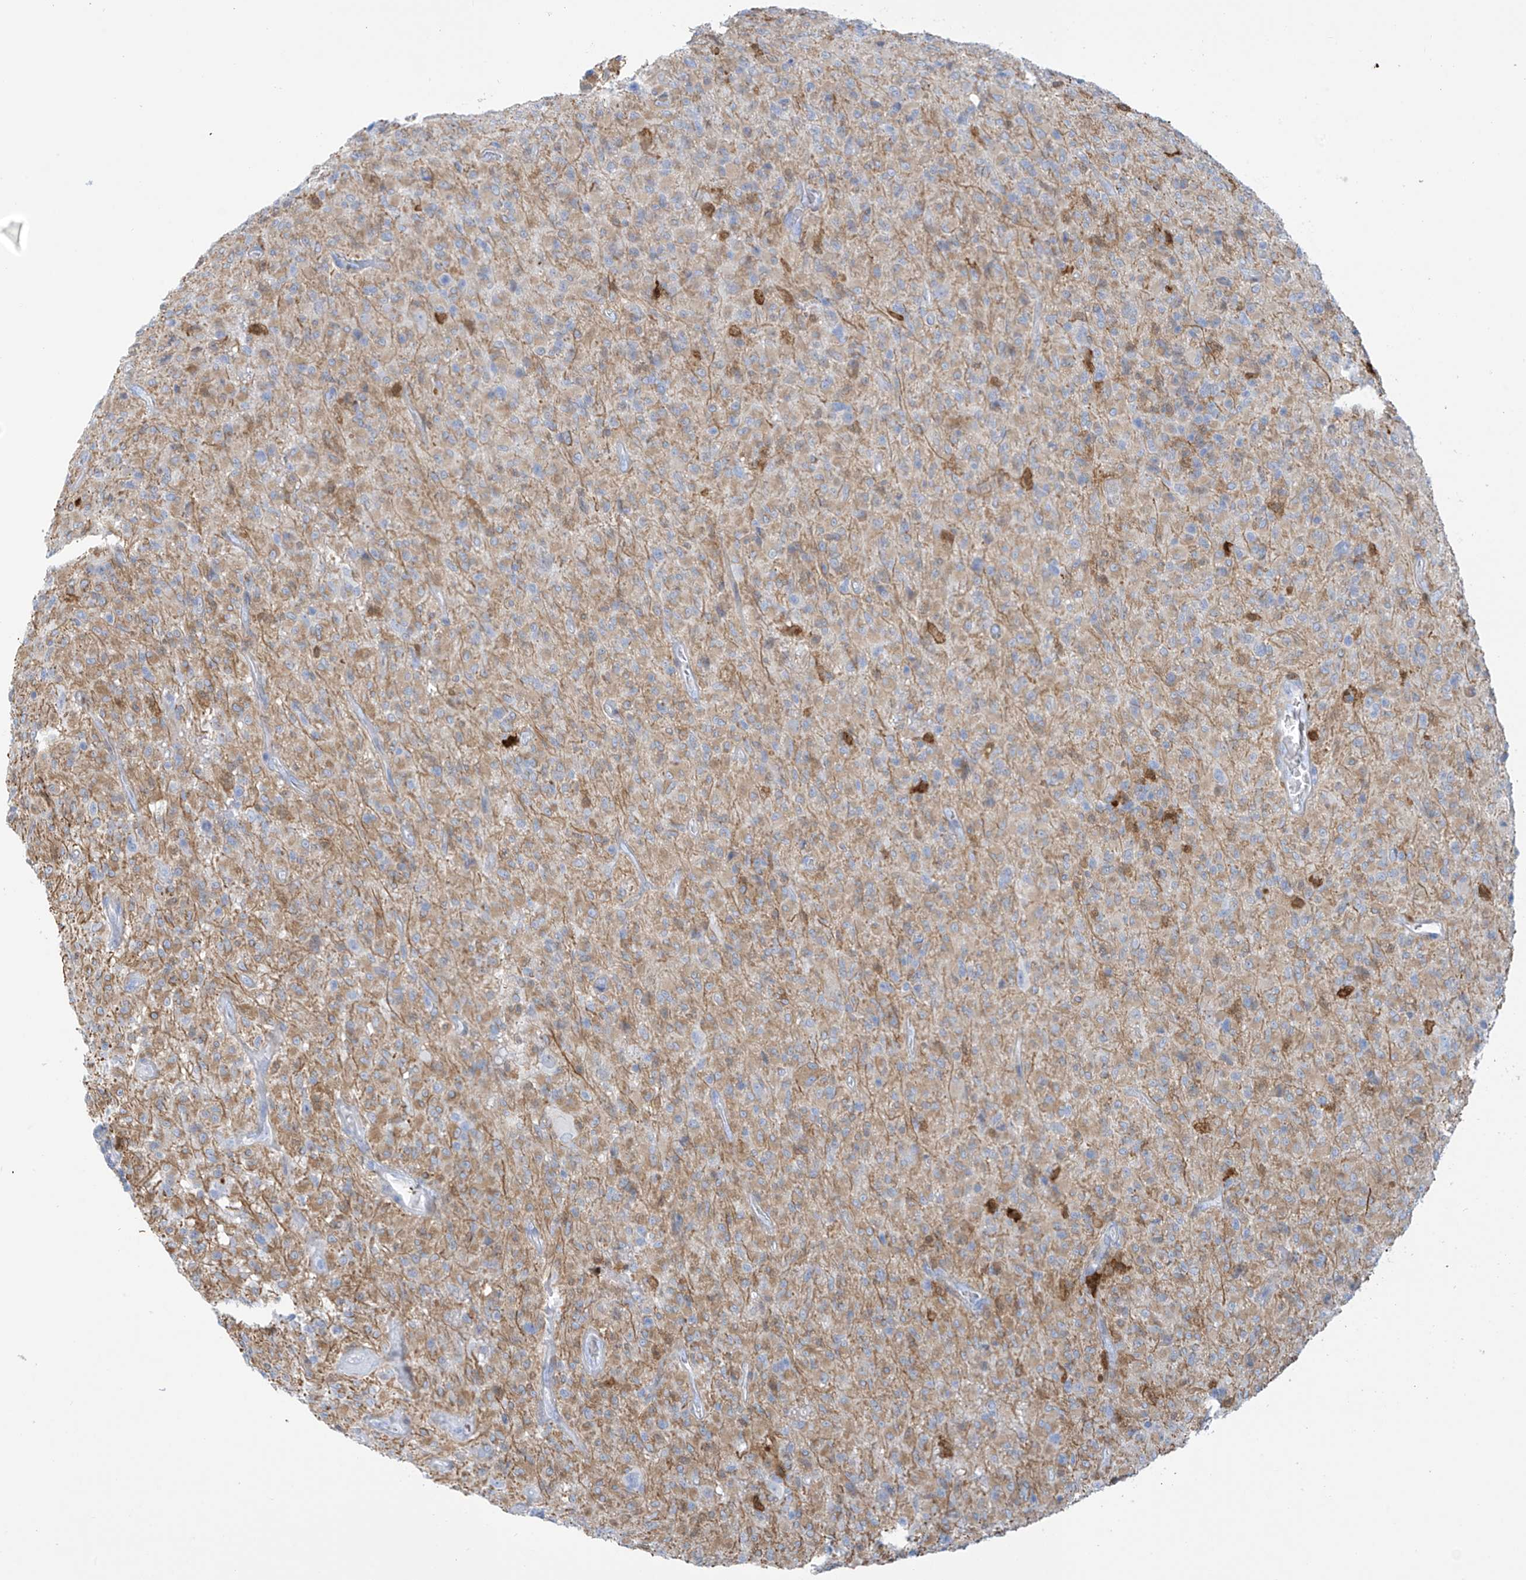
{"staining": {"intensity": "weak", "quantity": "<25%", "location": "cytoplasmic/membranous"}, "tissue": "glioma", "cell_type": "Tumor cells", "image_type": "cancer", "snomed": [{"axis": "morphology", "description": "Glioma, malignant, High grade"}, {"axis": "topography", "description": "Brain"}], "caption": "Tumor cells show no significant expression in glioma.", "gene": "TRMT2B", "patient": {"sex": "female", "age": 57}}